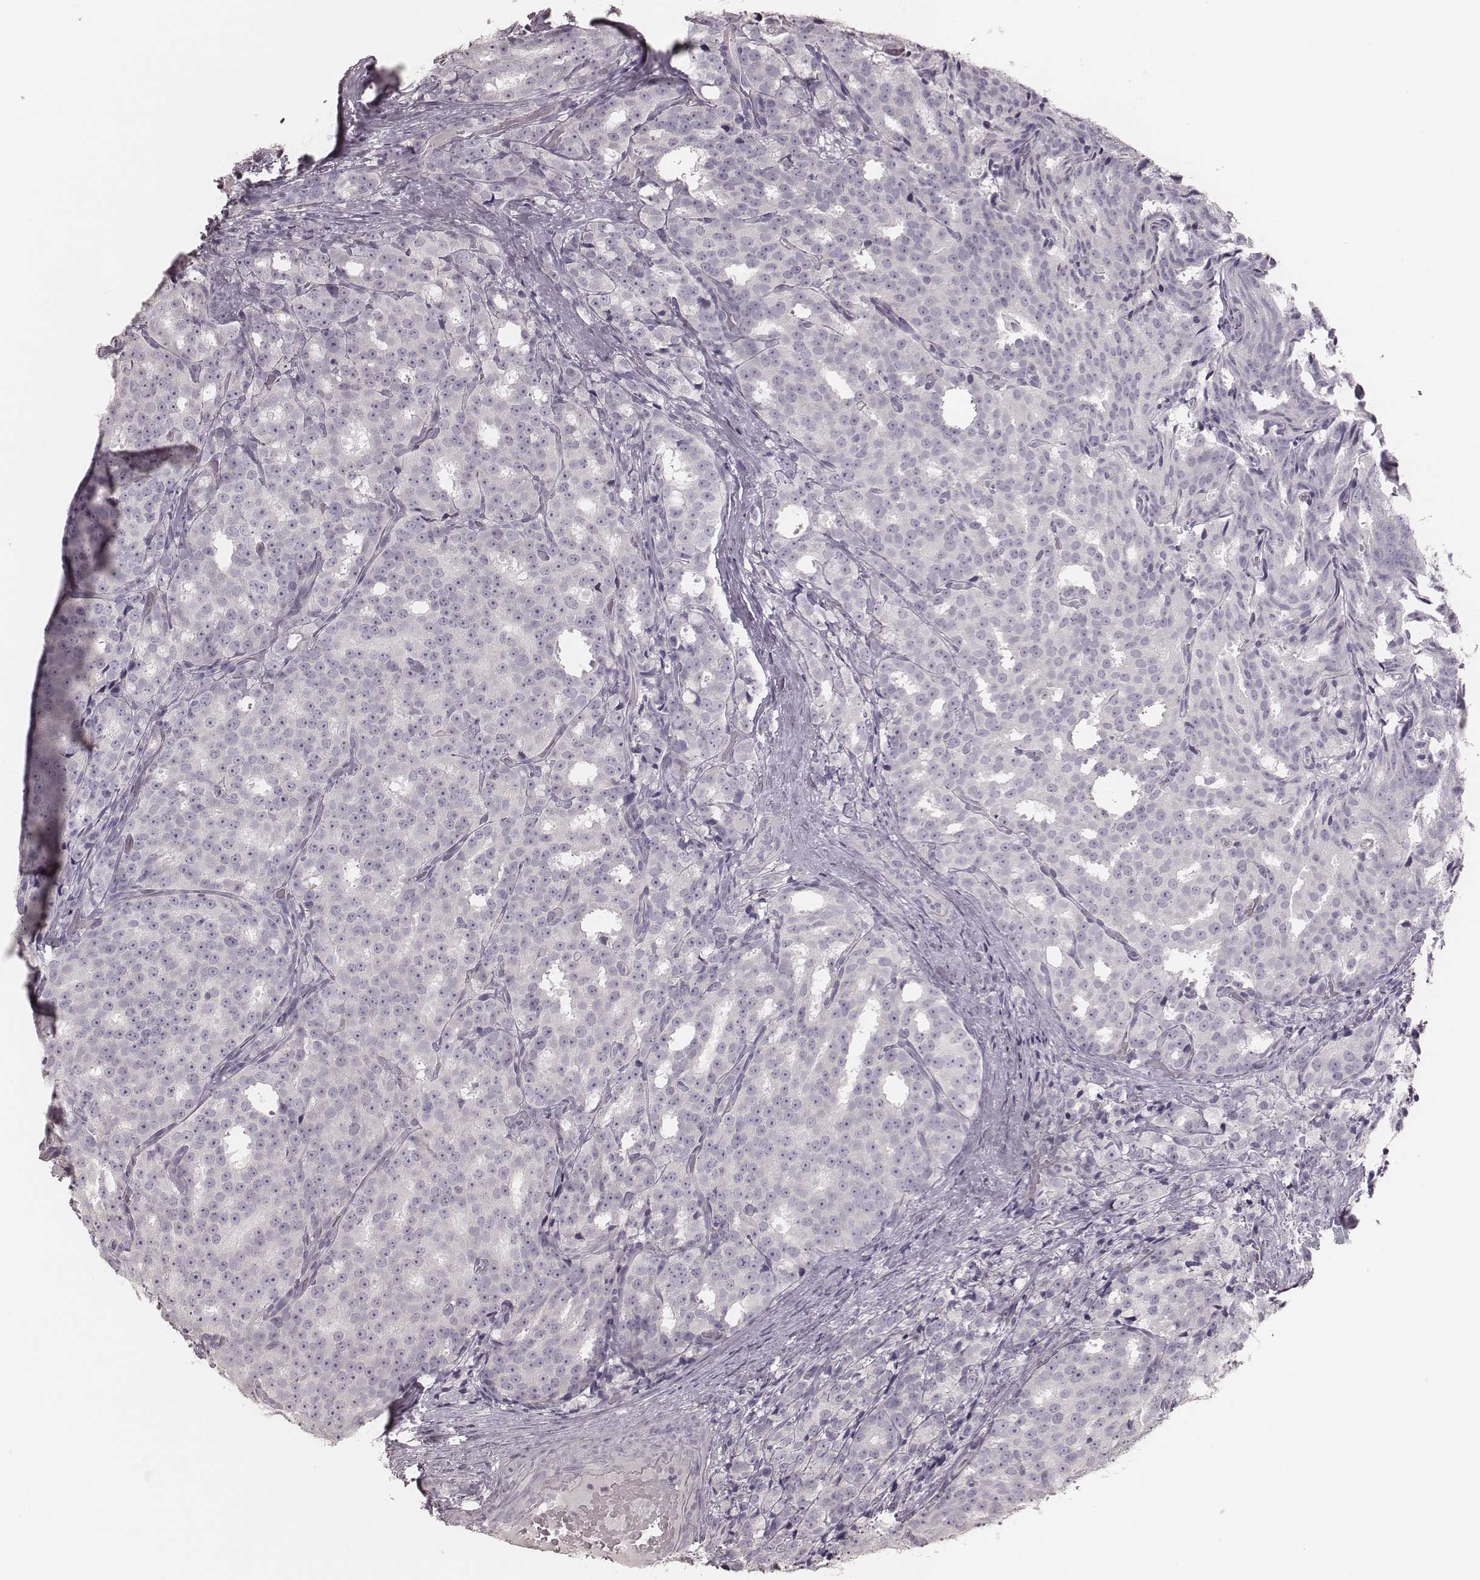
{"staining": {"intensity": "negative", "quantity": "none", "location": "none"}, "tissue": "prostate cancer", "cell_type": "Tumor cells", "image_type": "cancer", "snomed": [{"axis": "morphology", "description": "Adenocarcinoma, High grade"}, {"axis": "topography", "description": "Prostate"}], "caption": "A histopathology image of prostate high-grade adenocarcinoma stained for a protein reveals no brown staining in tumor cells.", "gene": "ZP4", "patient": {"sex": "male", "age": 53}}